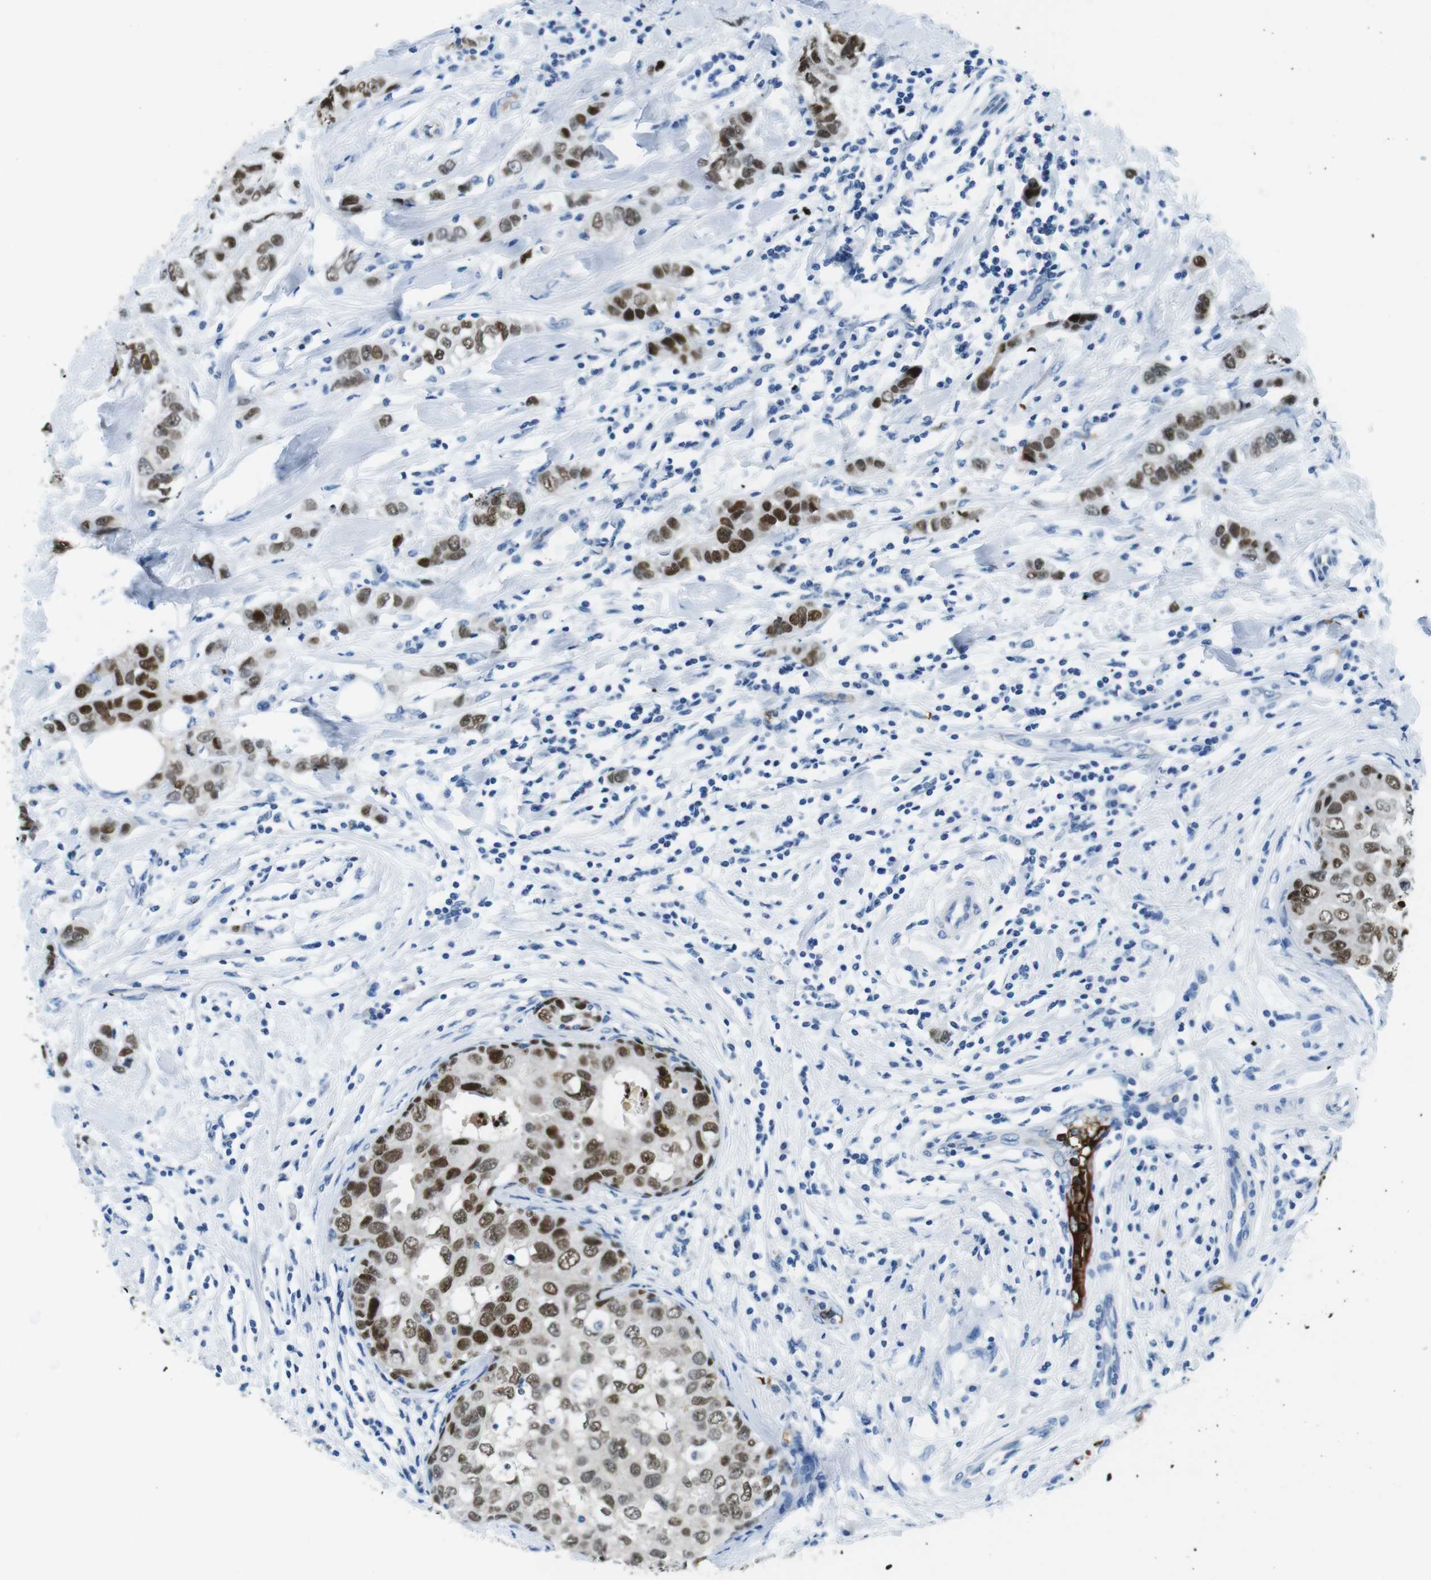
{"staining": {"intensity": "strong", "quantity": ">75%", "location": "nuclear"}, "tissue": "breast cancer", "cell_type": "Tumor cells", "image_type": "cancer", "snomed": [{"axis": "morphology", "description": "Duct carcinoma"}, {"axis": "topography", "description": "Breast"}], "caption": "Immunohistochemistry (IHC) image of neoplastic tissue: breast cancer (infiltrating ductal carcinoma) stained using IHC exhibits high levels of strong protein expression localized specifically in the nuclear of tumor cells, appearing as a nuclear brown color.", "gene": "TFAP2C", "patient": {"sex": "female", "age": 50}}